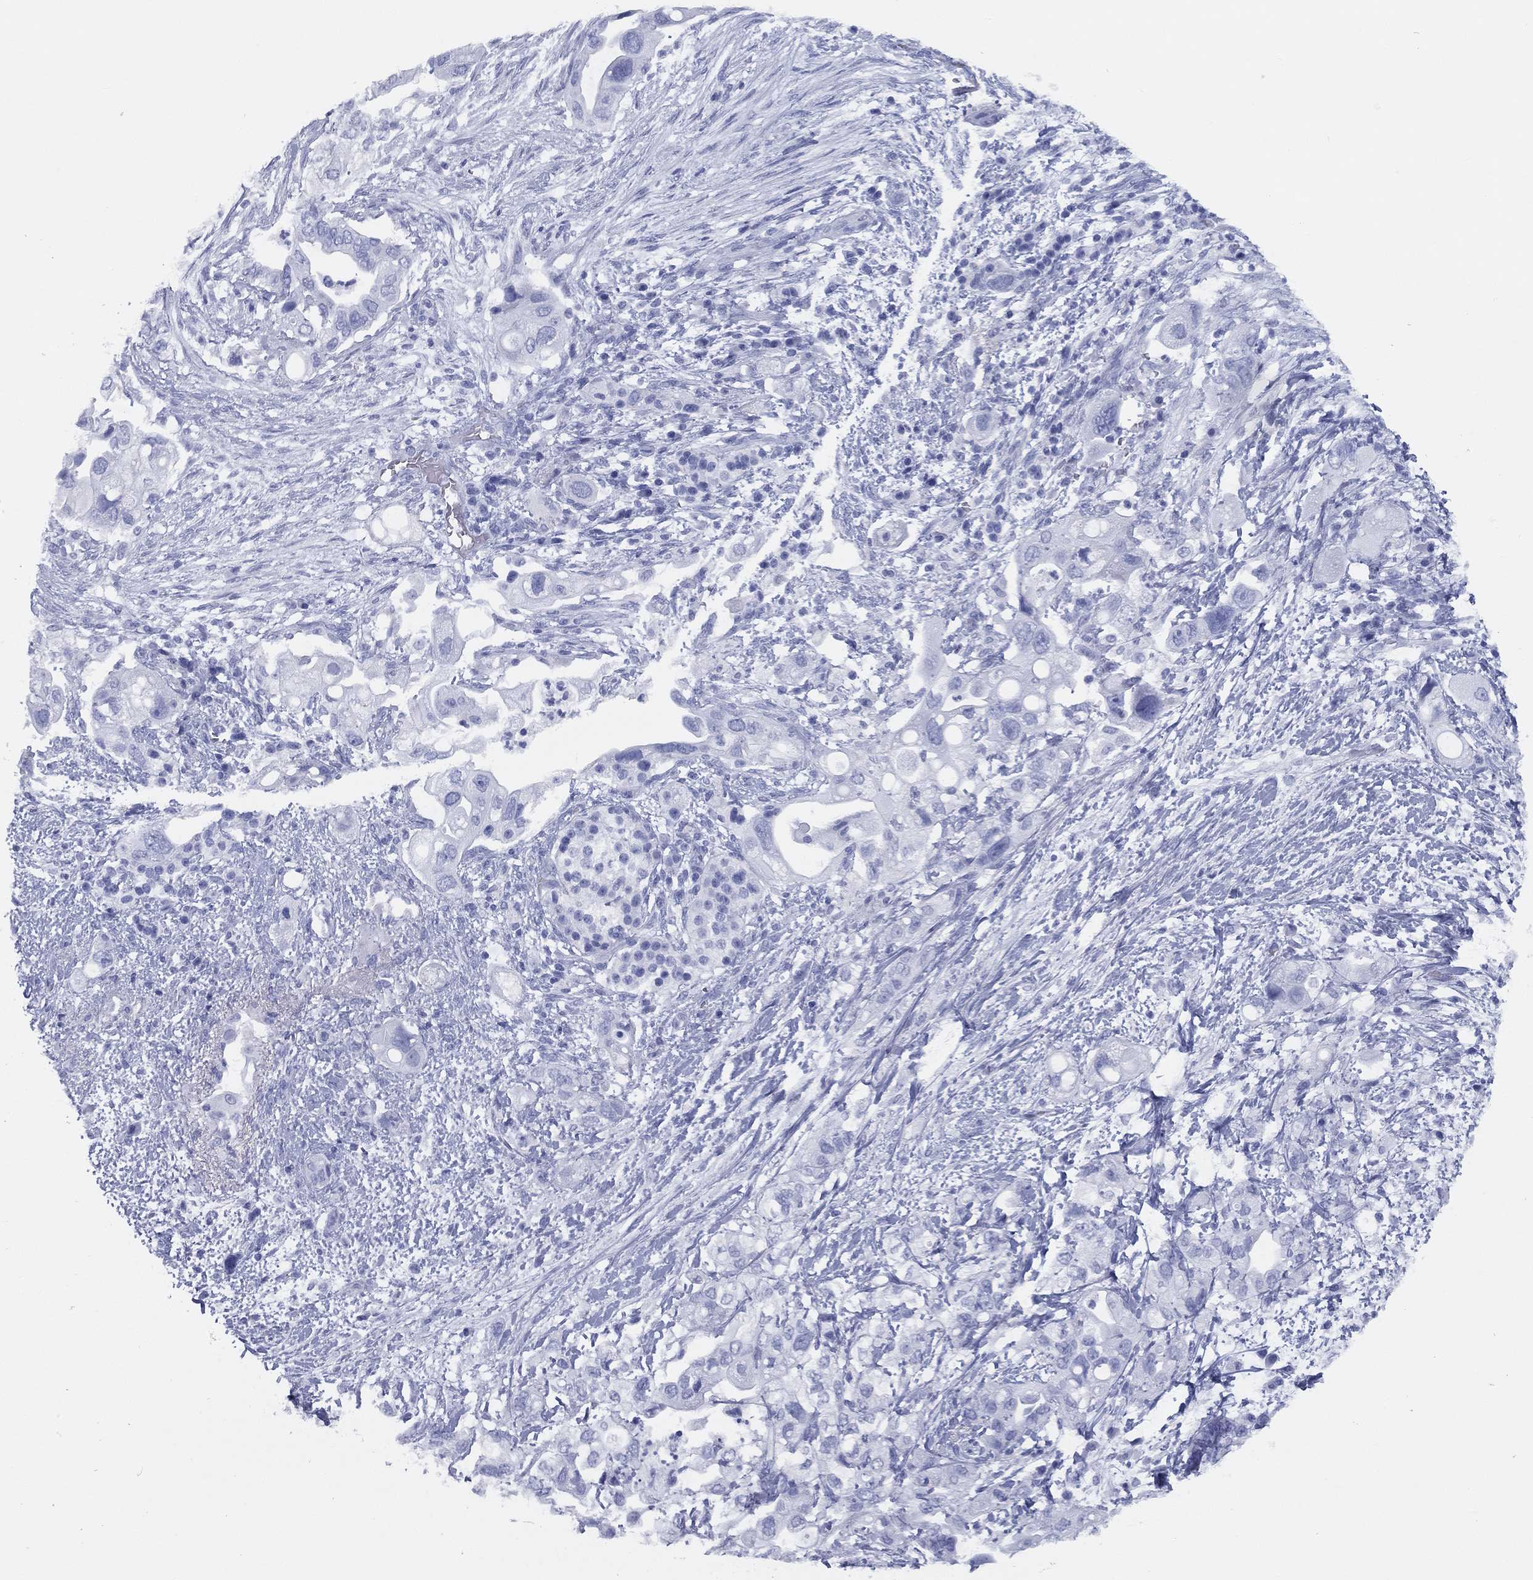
{"staining": {"intensity": "negative", "quantity": "none", "location": "none"}, "tissue": "pancreatic cancer", "cell_type": "Tumor cells", "image_type": "cancer", "snomed": [{"axis": "morphology", "description": "Adenocarcinoma, NOS"}, {"axis": "topography", "description": "Pancreas"}], "caption": "This is a image of IHC staining of pancreatic cancer (adenocarcinoma), which shows no staining in tumor cells. (Brightfield microscopy of DAB (3,3'-diaminobenzidine) IHC at high magnification).", "gene": "TMEM252", "patient": {"sex": "female", "age": 72}}